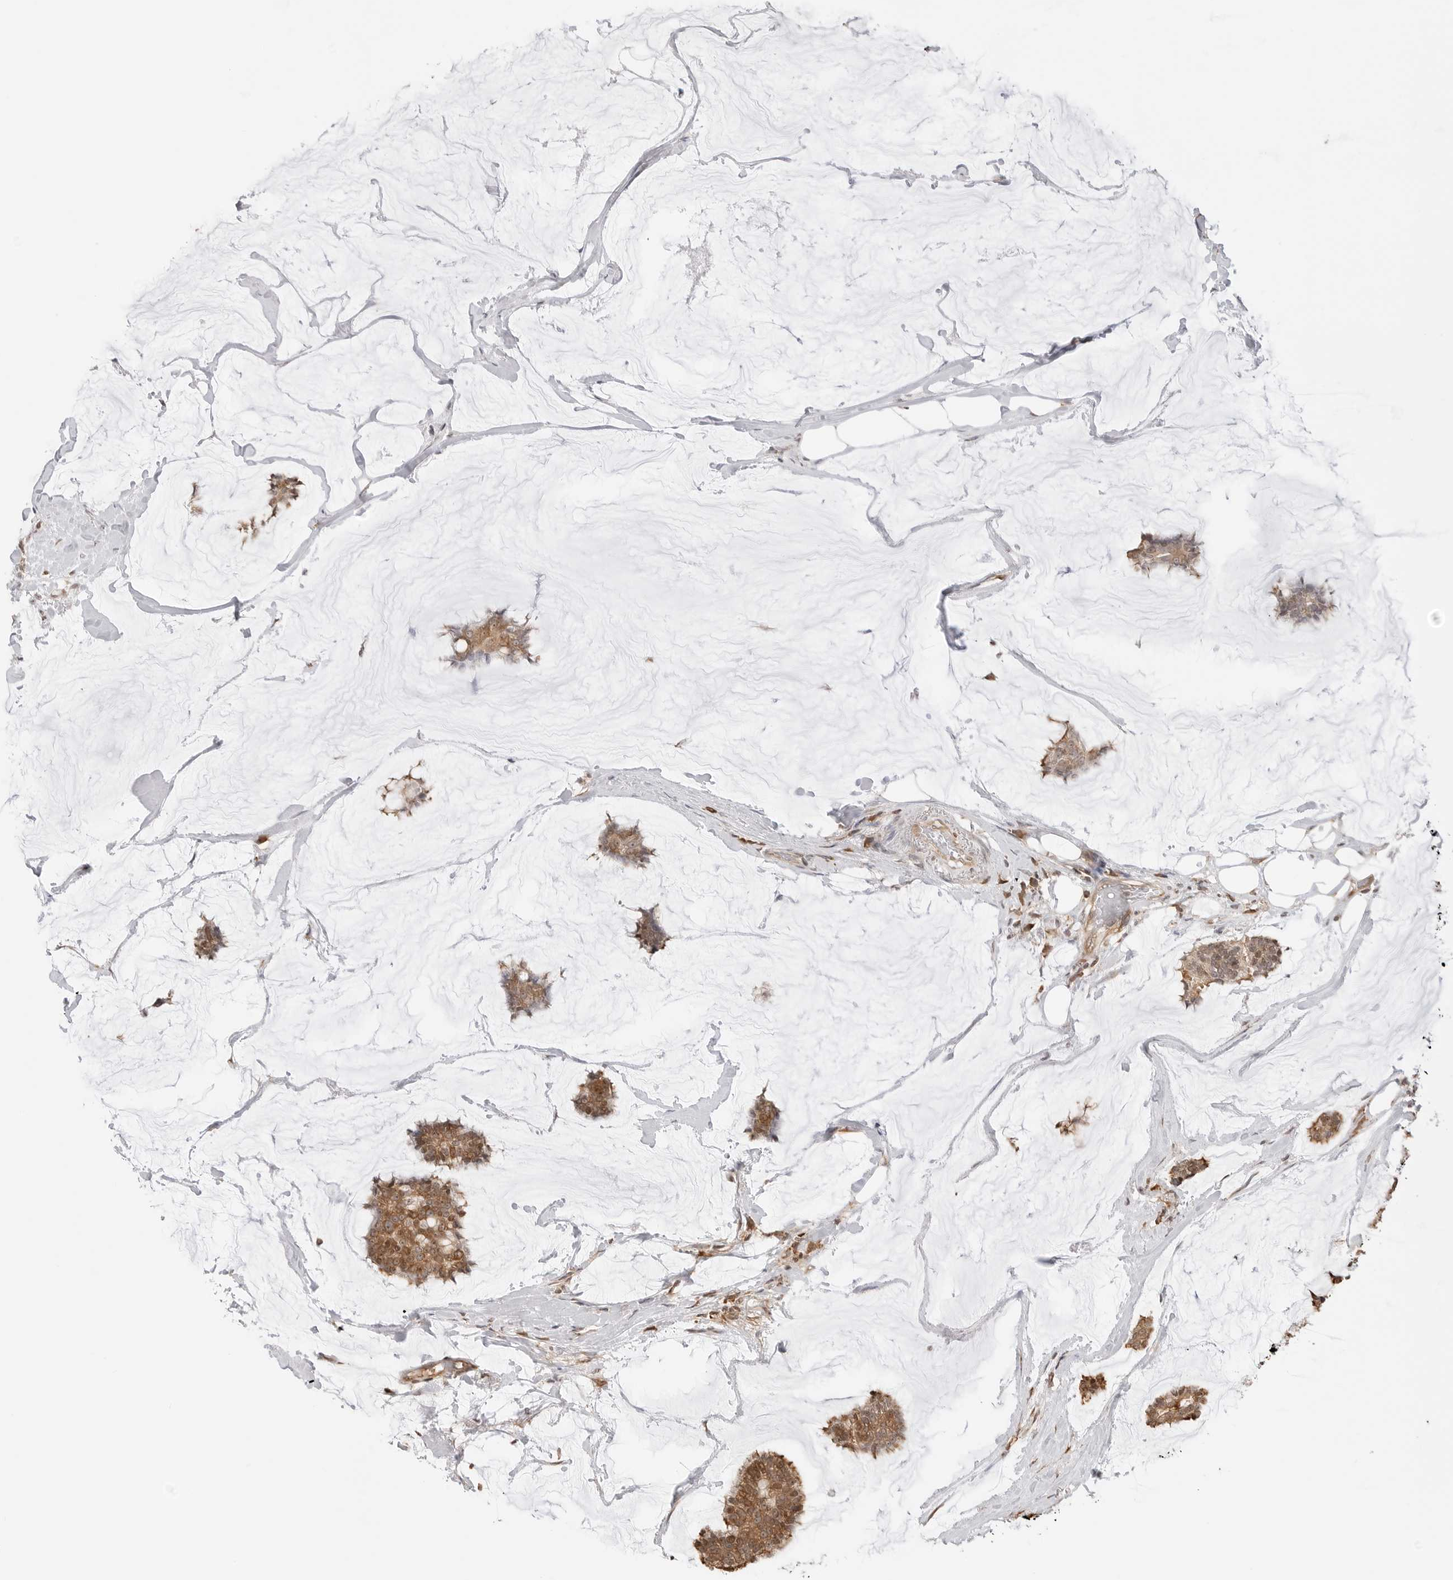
{"staining": {"intensity": "moderate", "quantity": ">75%", "location": "cytoplasmic/membranous,nuclear"}, "tissue": "breast cancer", "cell_type": "Tumor cells", "image_type": "cancer", "snomed": [{"axis": "morphology", "description": "Duct carcinoma"}, {"axis": "topography", "description": "Breast"}], "caption": "Breast cancer (invasive ductal carcinoma) was stained to show a protein in brown. There is medium levels of moderate cytoplasmic/membranous and nuclear staining in approximately >75% of tumor cells. (Stains: DAB (3,3'-diaminobenzidine) in brown, nuclei in blue, Microscopy: brightfield microscopy at high magnification).", "gene": "FKBP14", "patient": {"sex": "female", "age": 93}}